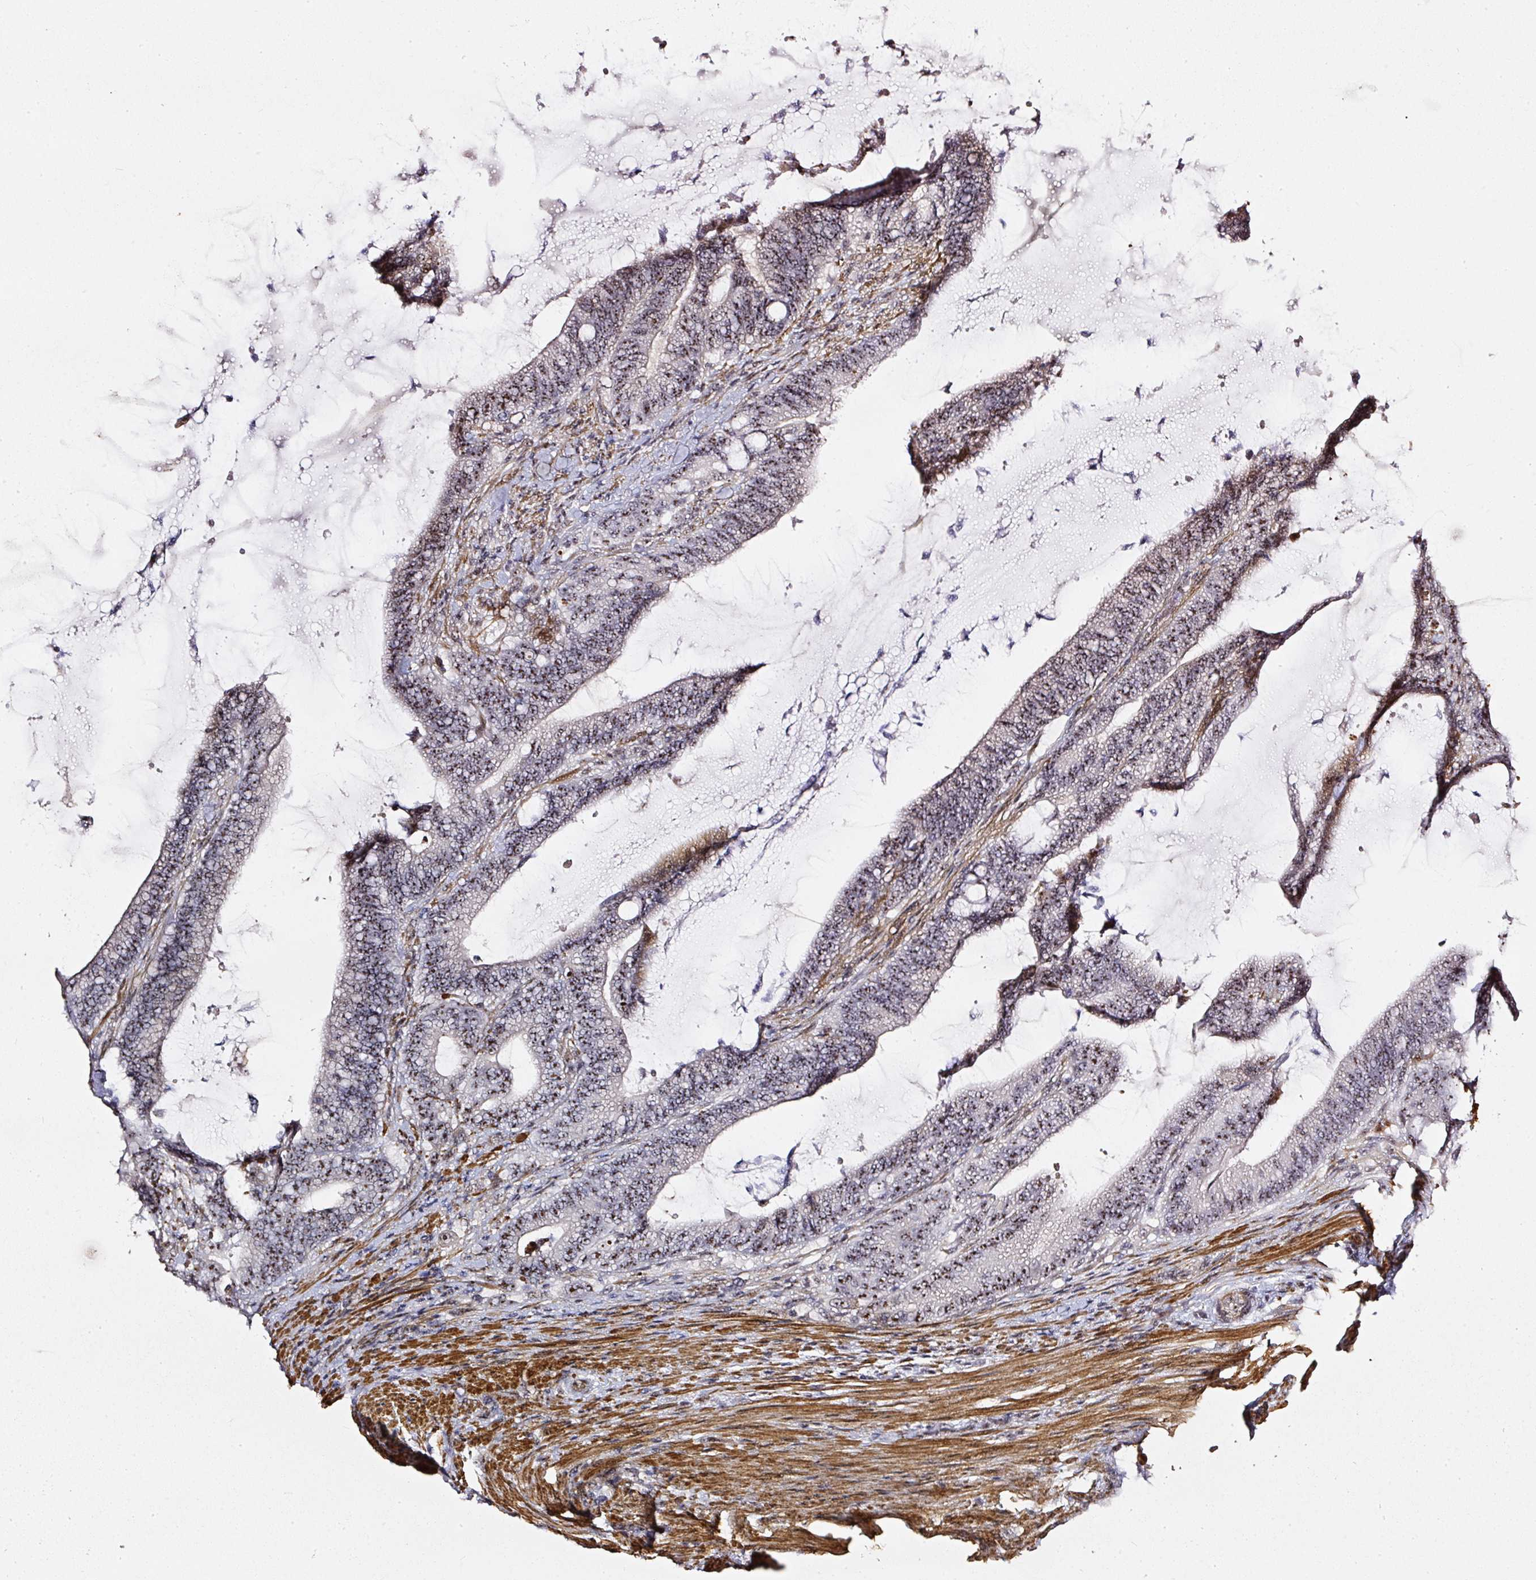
{"staining": {"intensity": "moderate", "quantity": ">75%", "location": "nuclear"}, "tissue": "colorectal cancer", "cell_type": "Tumor cells", "image_type": "cancer", "snomed": [{"axis": "morphology", "description": "Adenocarcinoma, NOS"}, {"axis": "topography", "description": "Colon"}], "caption": "The photomicrograph reveals staining of adenocarcinoma (colorectal), revealing moderate nuclear protein staining (brown color) within tumor cells.", "gene": "MXRA8", "patient": {"sex": "female", "age": 43}}